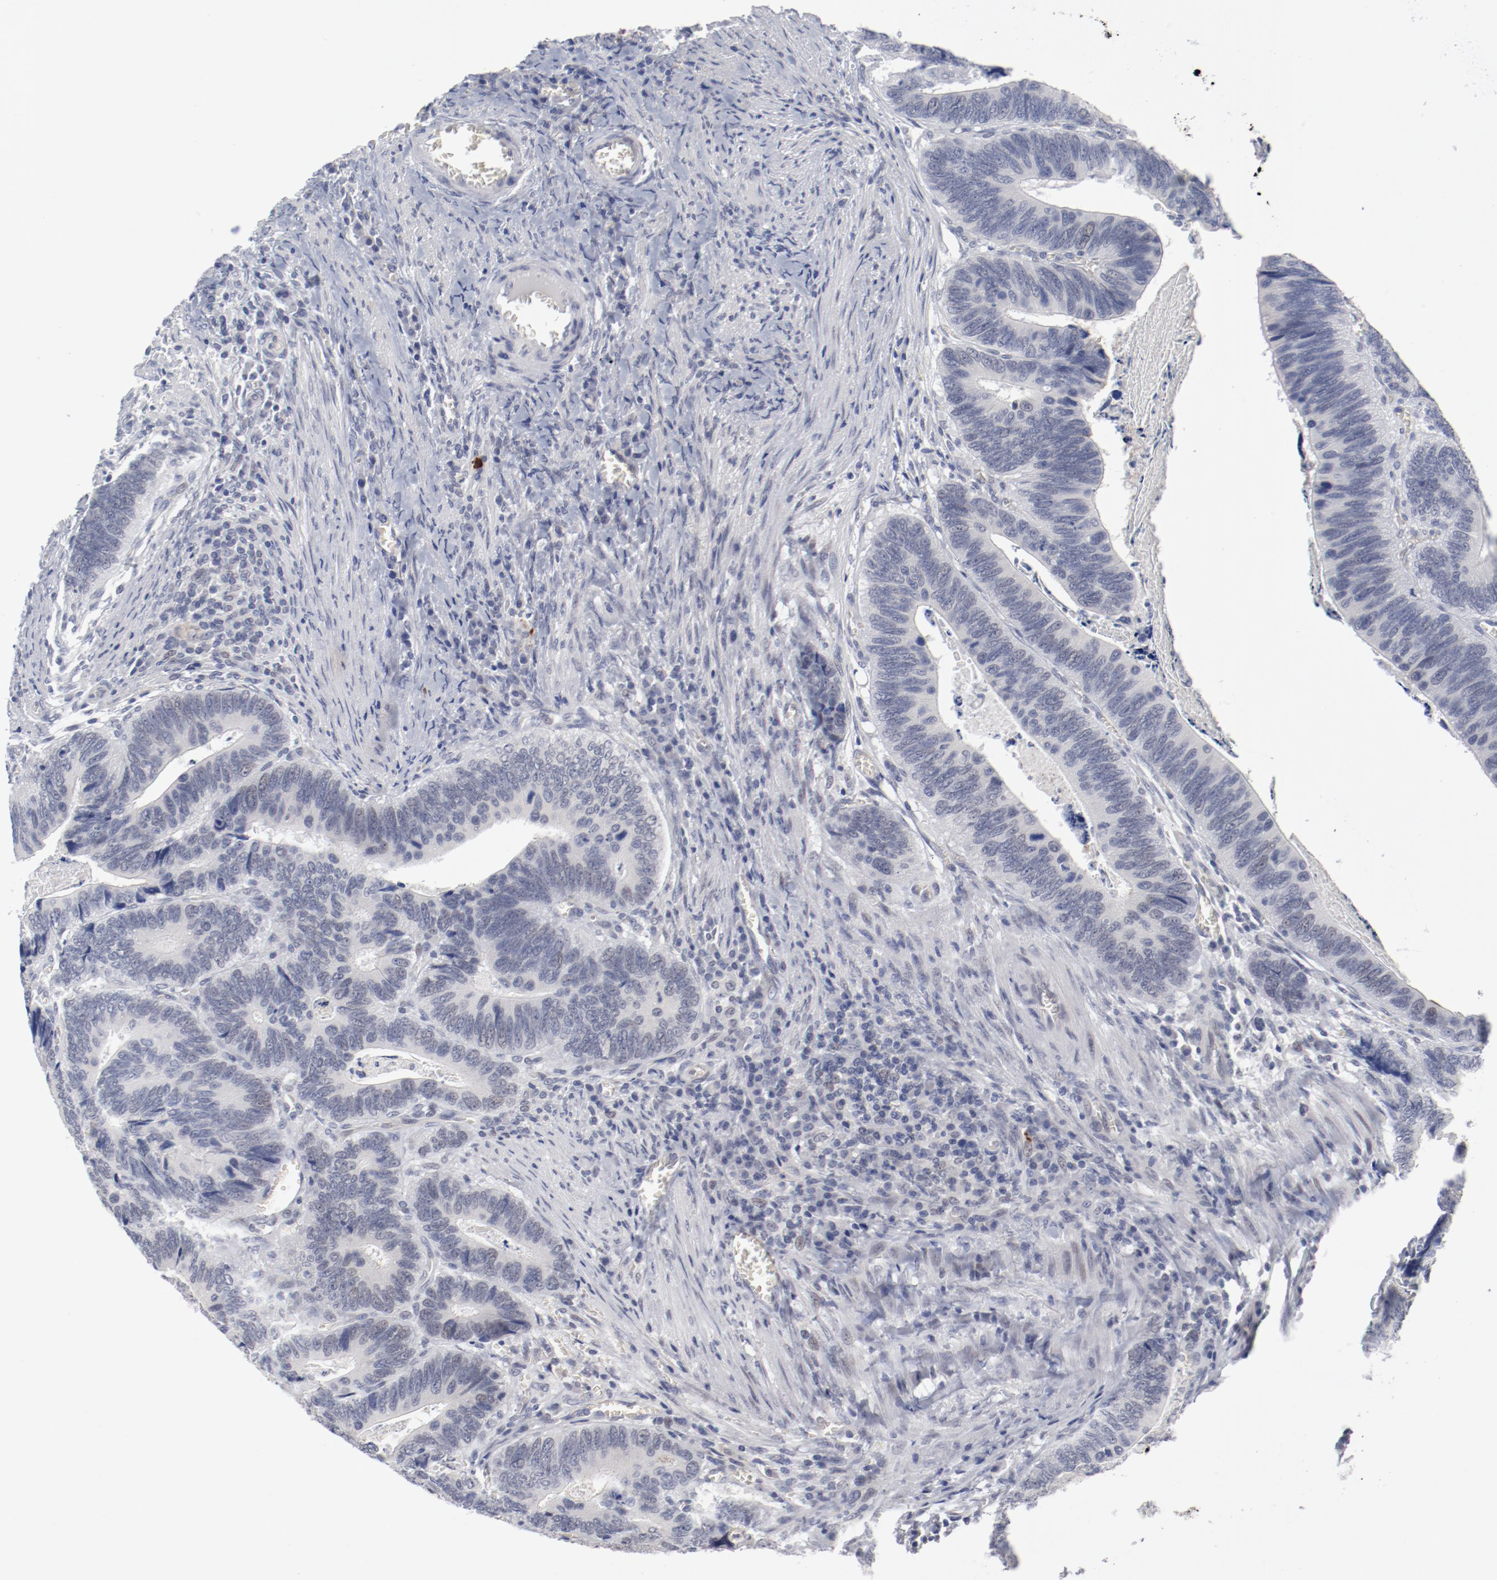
{"staining": {"intensity": "negative", "quantity": "none", "location": "none"}, "tissue": "colorectal cancer", "cell_type": "Tumor cells", "image_type": "cancer", "snomed": [{"axis": "morphology", "description": "Adenocarcinoma, NOS"}, {"axis": "topography", "description": "Colon"}], "caption": "This image is of colorectal cancer stained with IHC to label a protein in brown with the nuclei are counter-stained blue. There is no staining in tumor cells.", "gene": "ANKLE2", "patient": {"sex": "male", "age": 72}}